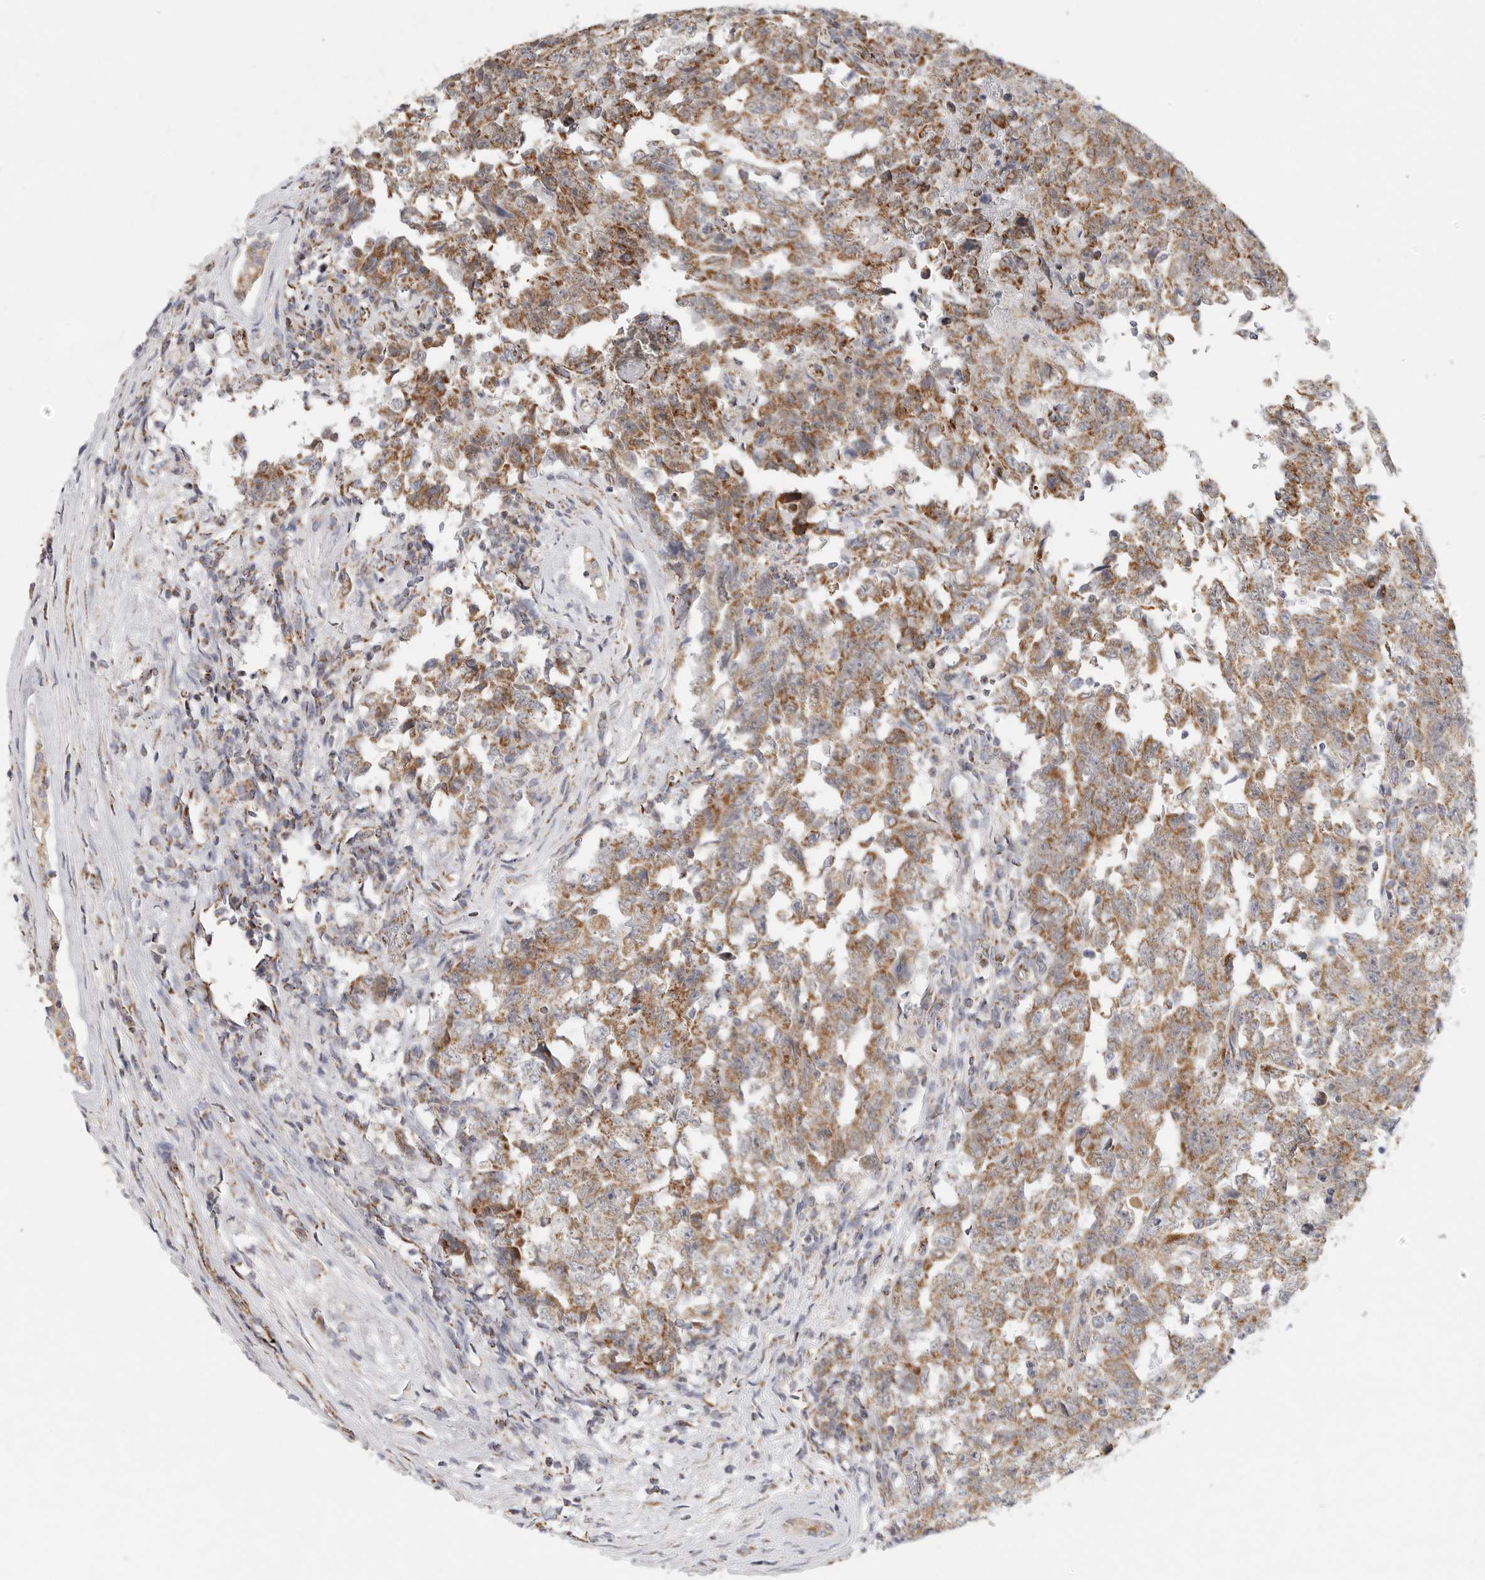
{"staining": {"intensity": "moderate", "quantity": ">75%", "location": "cytoplasmic/membranous"}, "tissue": "testis cancer", "cell_type": "Tumor cells", "image_type": "cancer", "snomed": [{"axis": "morphology", "description": "Carcinoma, Embryonal, NOS"}, {"axis": "topography", "description": "Testis"}], "caption": "The photomicrograph exhibits immunohistochemical staining of embryonal carcinoma (testis). There is moderate cytoplasmic/membranous expression is present in about >75% of tumor cells.", "gene": "SLC25A26", "patient": {"sex": "male", "age": 26}}